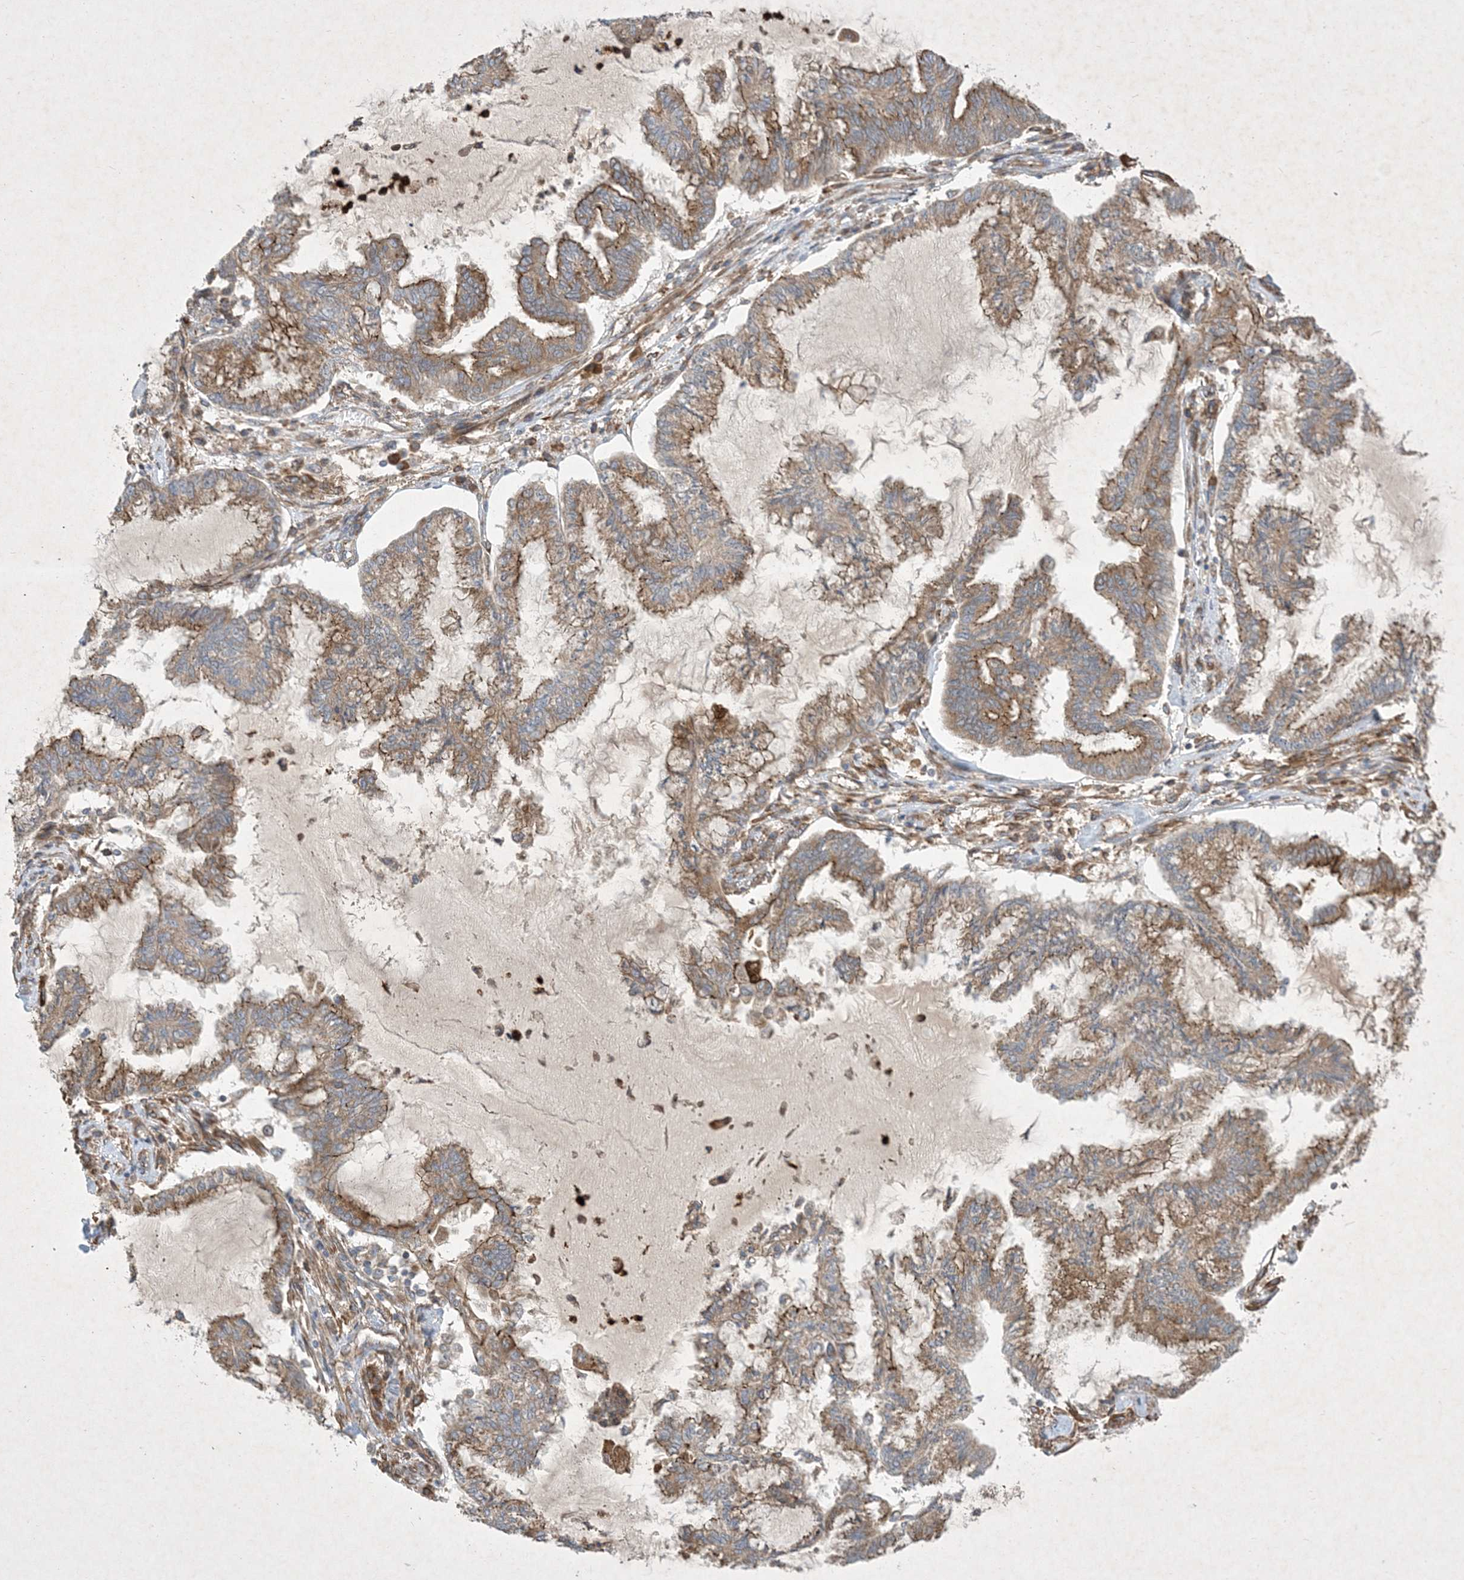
{"staining": {"intensity": "moderate", "quantity": ">75%", "location": "cytoplasmic/membranous"}, "tissue": "endometrial cancer", "cell_type": "Tumor cells", "image_type": "cancer", "snomed": [{"axis": "morphology", "description": "Adenocarcinoma, NOS"}, {"axis": "topography", "description": "Endometrium"}], "caption": "Immunohistochemical staining of endometrial adenocarcinoma displays moderate cytoplasmic/membranous protein staining in about >75% of tumor cells.", "gene": "OTOP1", "patient": {"sex": "female", "age": 86}}